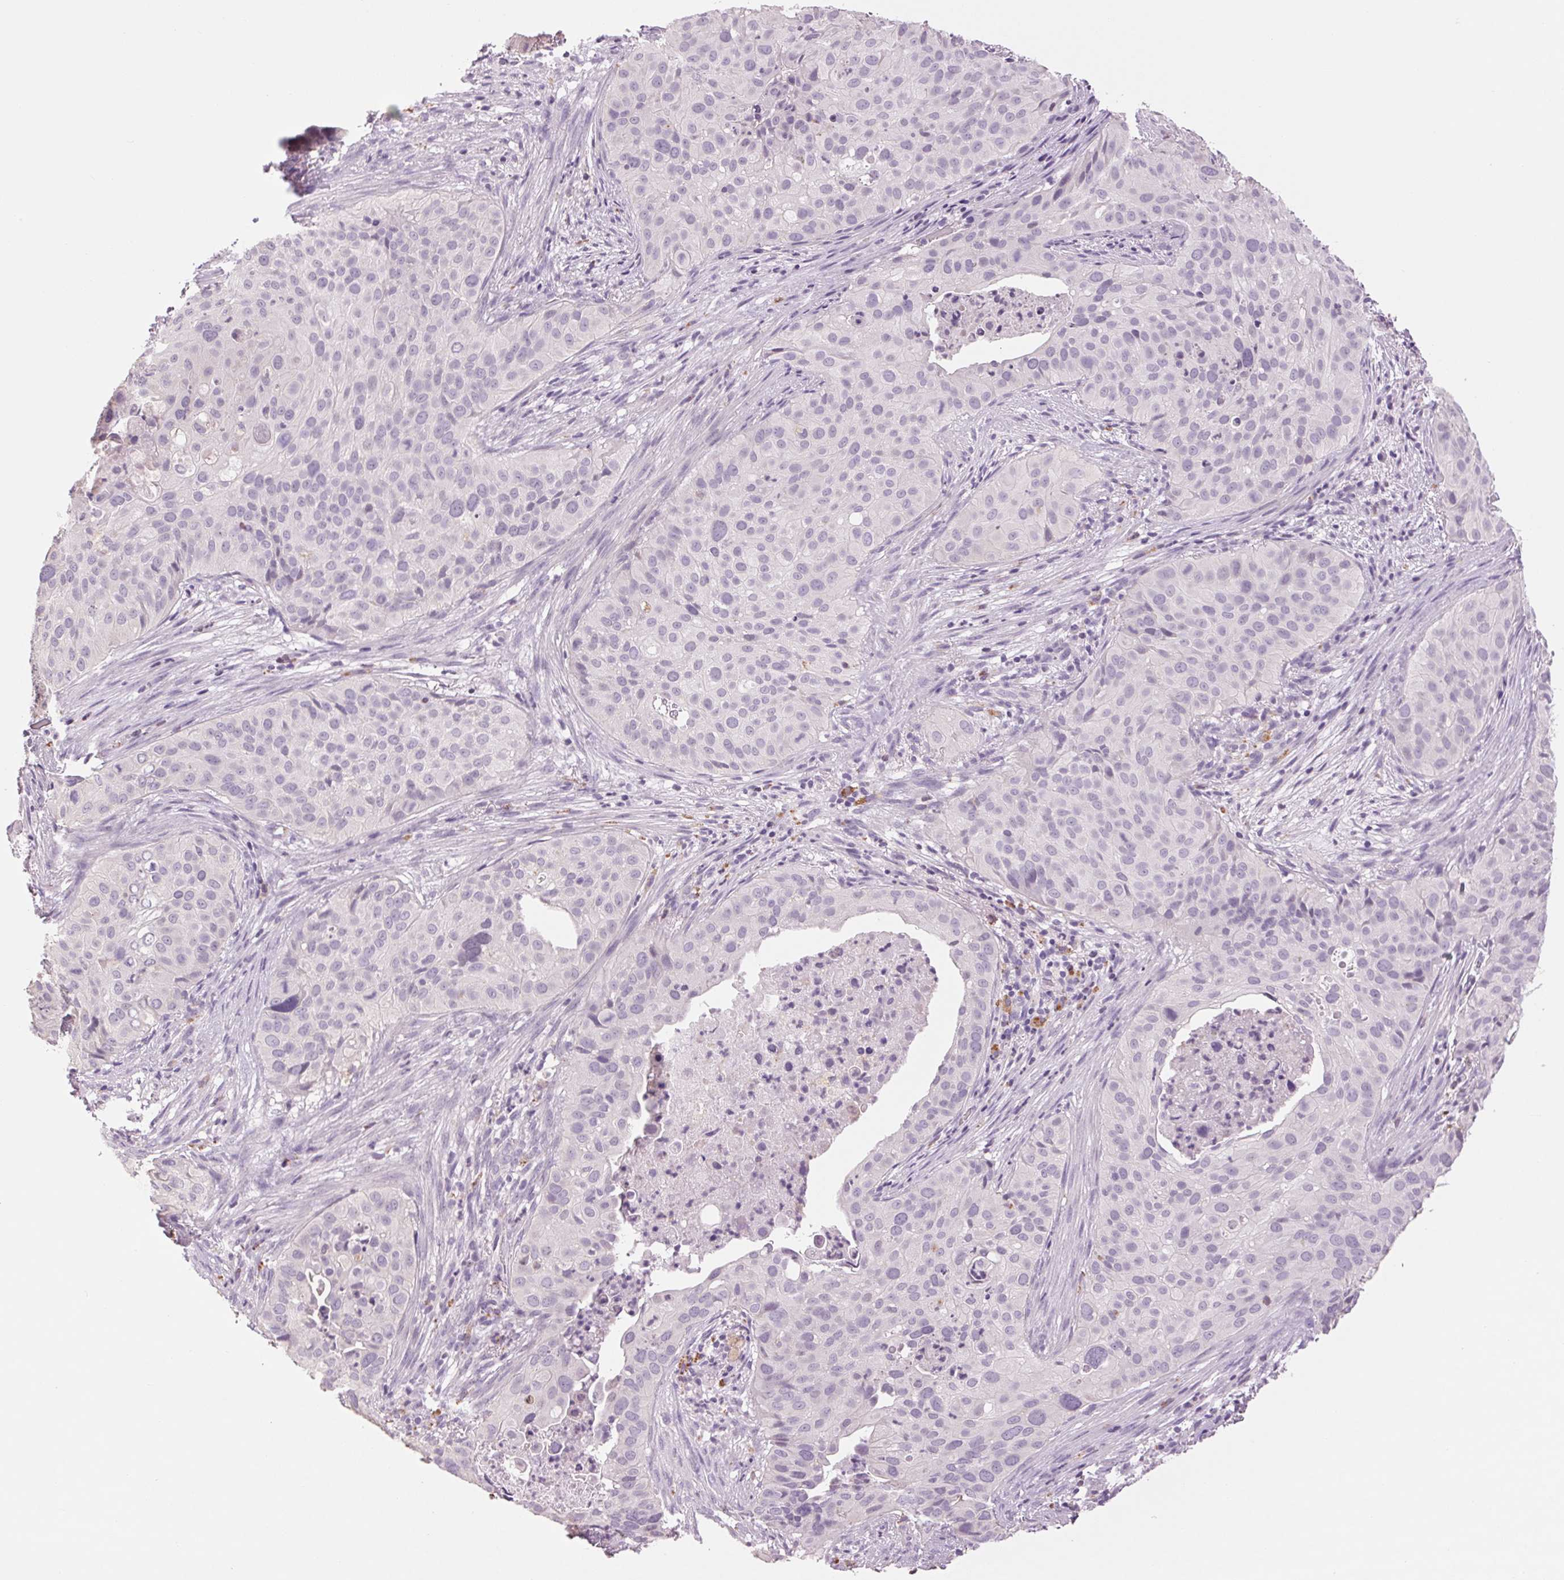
{"staining": {"intensity": "negative", "quantity": "none", "location": "none"}, "tissue": "cervical cancer", "cell_type": "Tumor cells", "image_type": "cancer", "snomed": [{"axis": "morphology", "description": "Squamous cell carcinoma, NOS"}, {"axis": "topography", "description": "Cervix"}], "caption": "This is a image of immunohistochemistry (IHC) staining of cervical cancer, which shows no expression in tumor cells. Nuclei are stained in blue.", "gene": "MPO", "patient": {"sex": "female", "age": 38}}